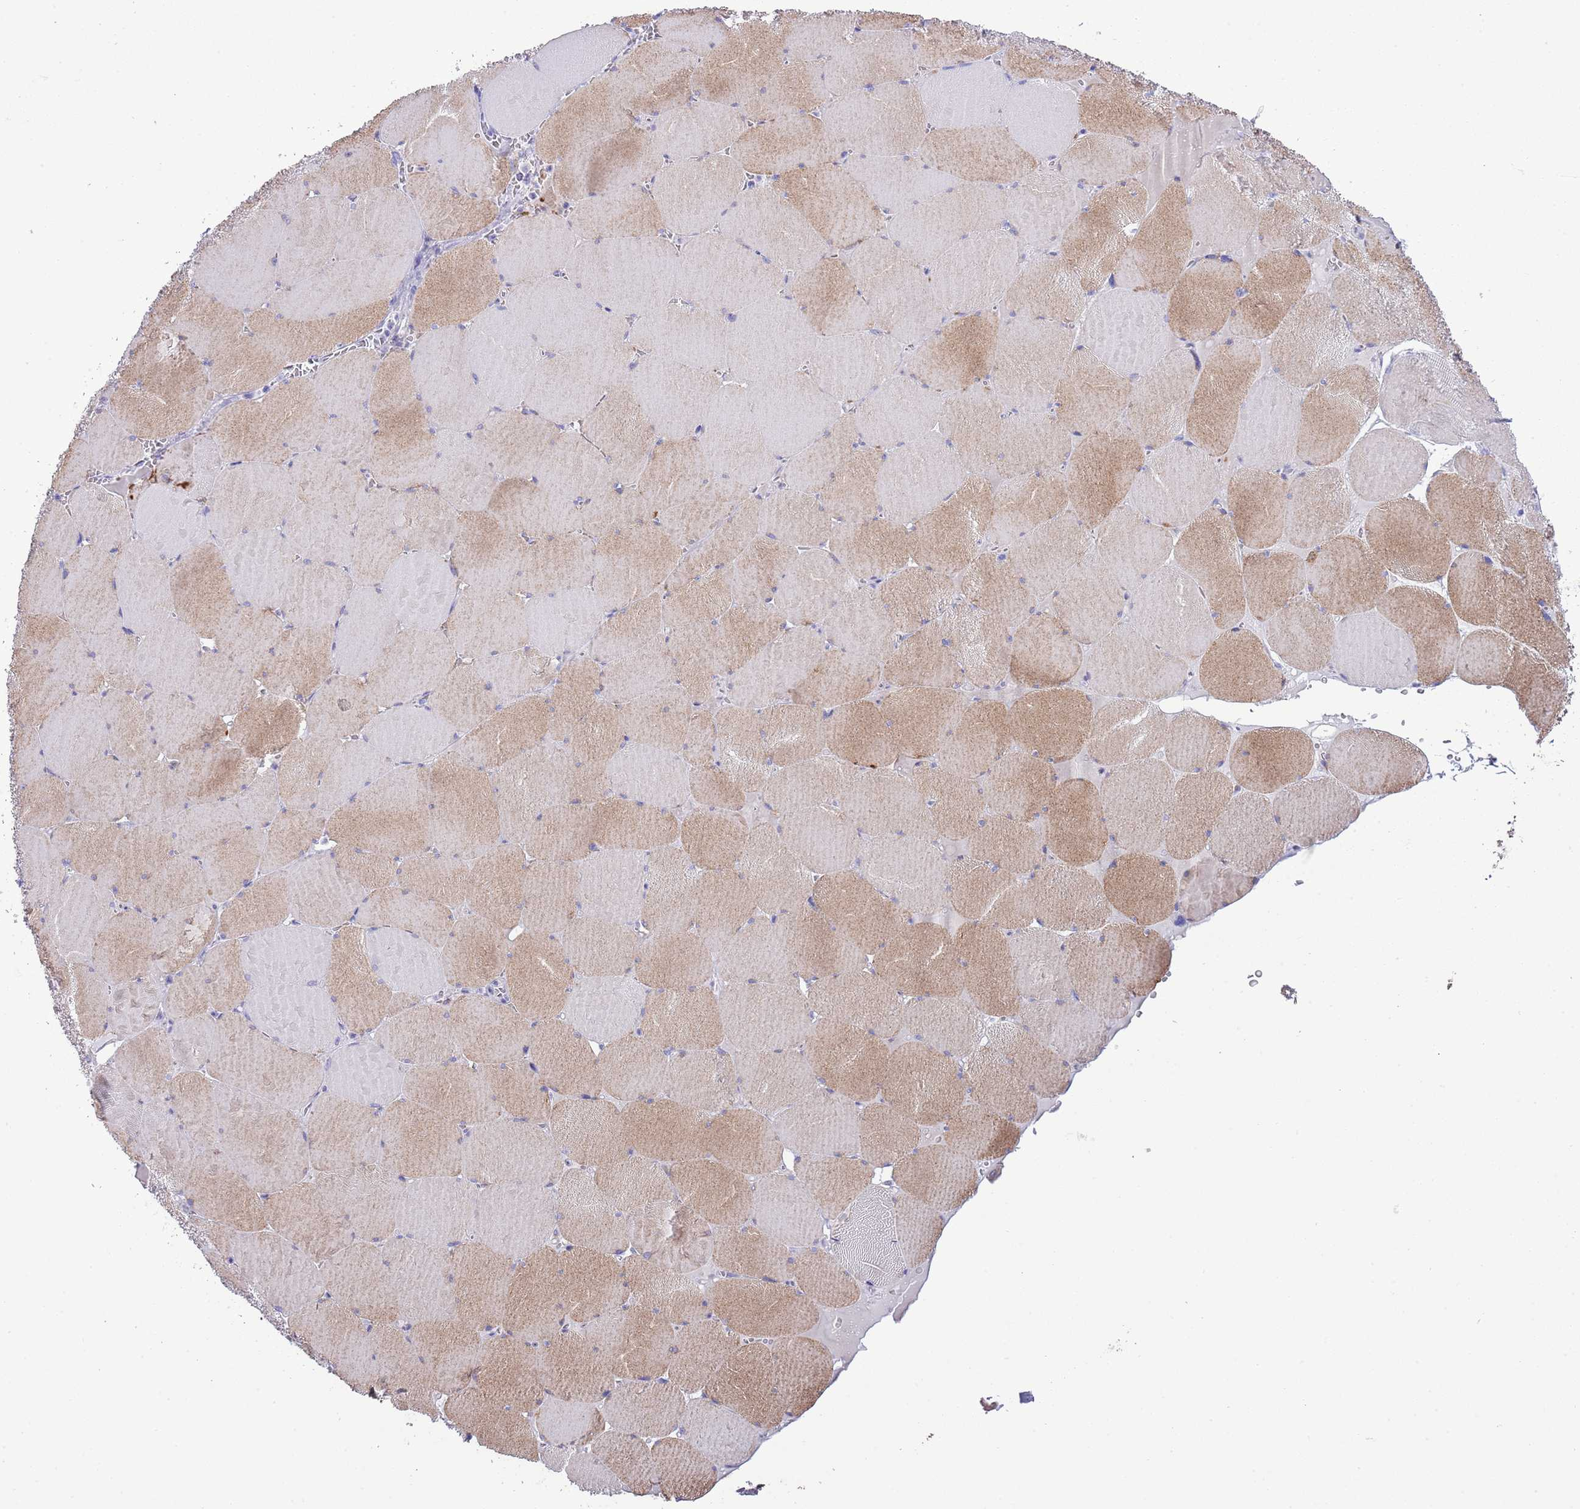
{"staining": {"intensity": "moderate", "quantity": "25%-75%", "location": "cytoplasmic/membranous"}, "tissue": "skeletal muscle", "cell_type": "Myocytes", "image_type": "normal", "snomed": [{"axis": "morphology", "description": "Normal tissue, NOS"}, {"axis": "topography", "description": "Skeletal muscle"}, {"axis": "topography", "description": "Head-Neck"}], "caption": "Normal skeletal muscle reveals moderate cytoplasmic/membranous positivity in approximately 25%-75% of myocytes.", "gene": "ABHD17C", "patient": {"sex": "male", "age": 66}}